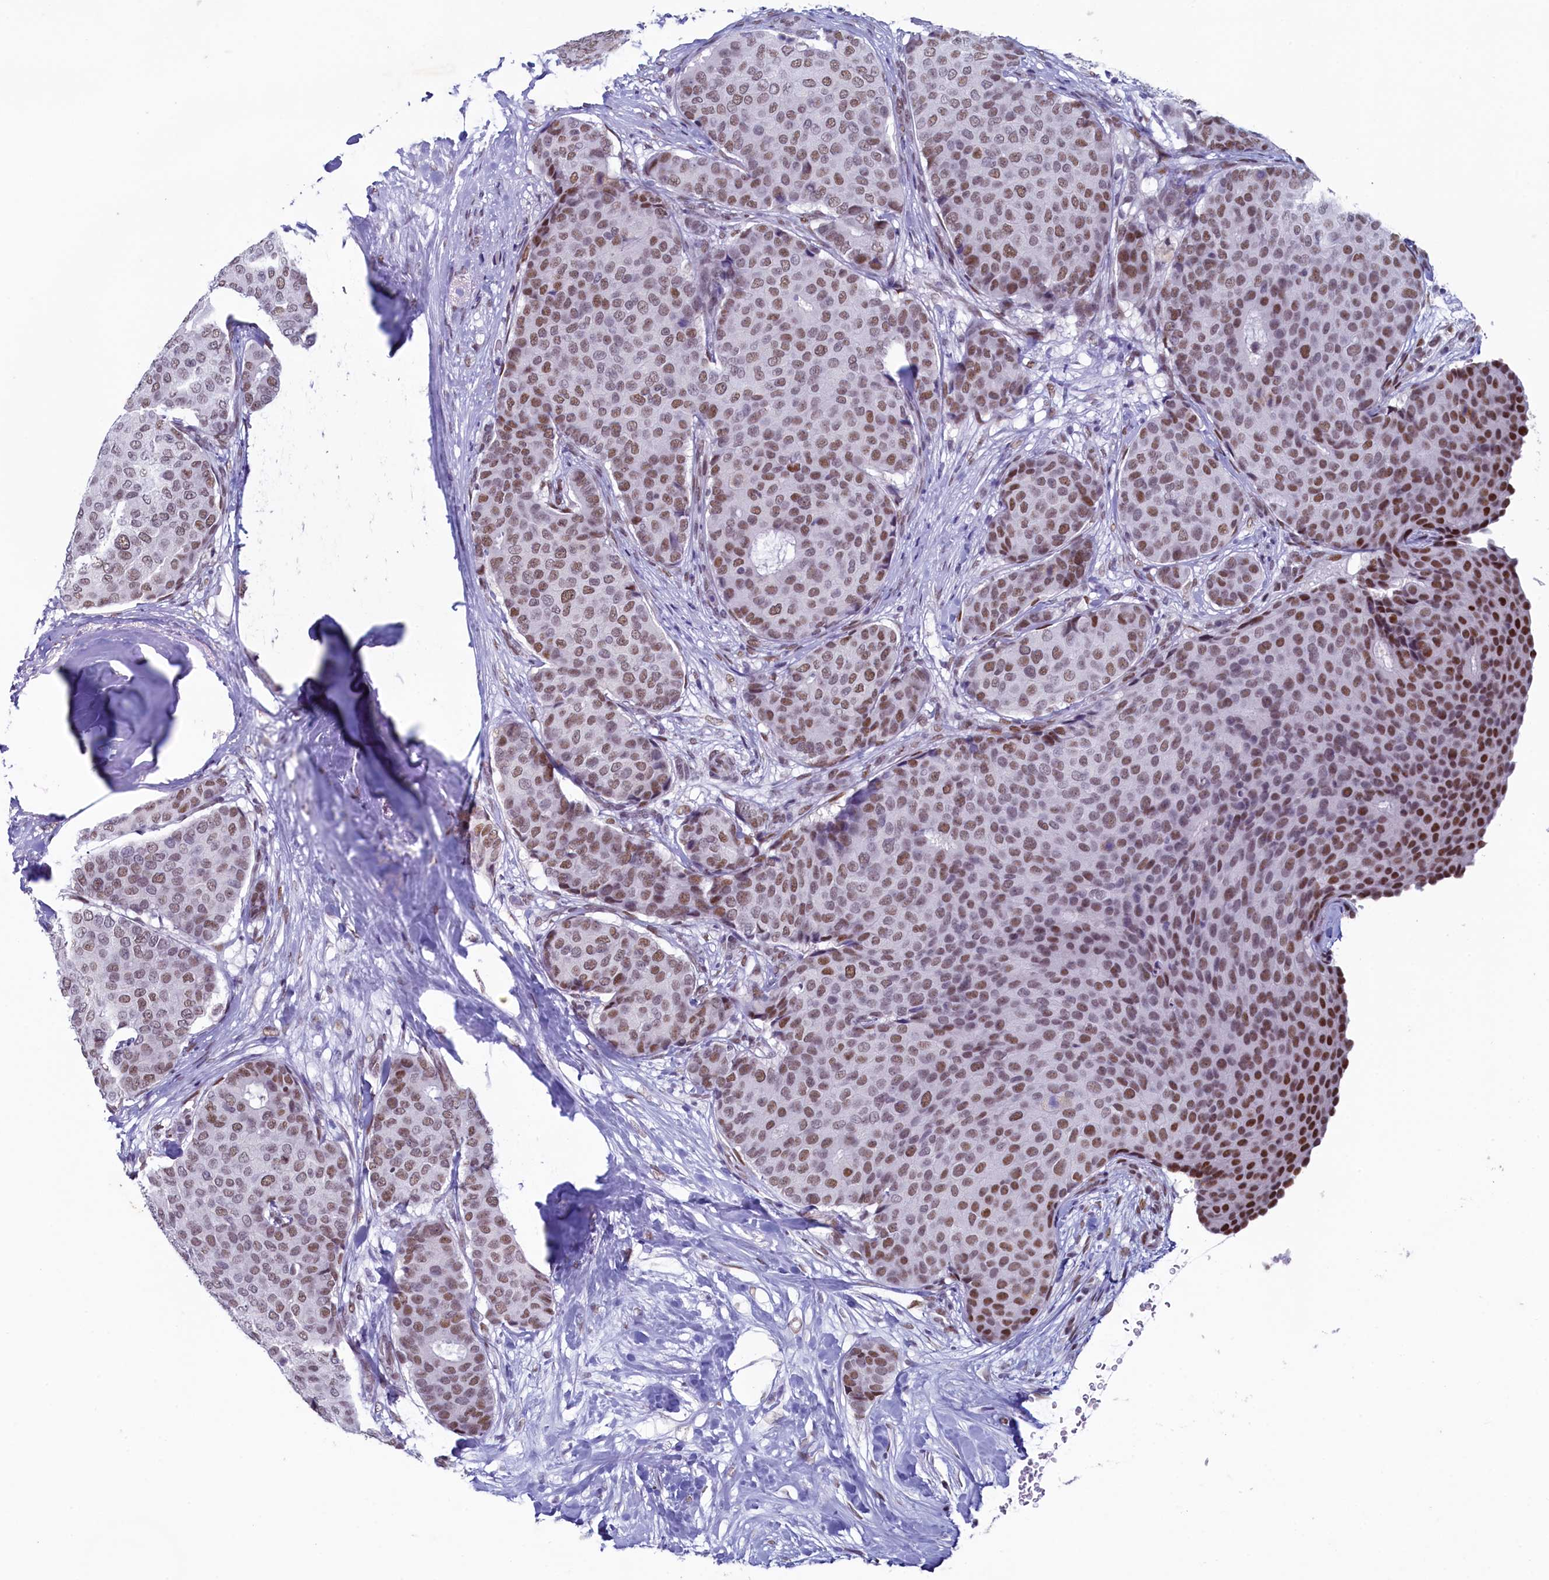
{"staining": {"intensity": "moderate", "quantity": ">75%", "location": "nuclear"}, "tissue": "breast cancer", "cell_type": "Tumor cells", "image_type": "cancer", "snomed": [{"axis": "morphology", "description": "Duct carcinoma"}, {"axis": "topography", "description": "Breast"}], "caption": "IHC micrograph of human breast cancer (intraductal carcinoma) stained for a protein (brown), which demonstrates medium levels of moderate nuclear staining in about >75% of tumor cells.", "gene": "SUGP2", "patient": {"sex": "female", "age": 75}}